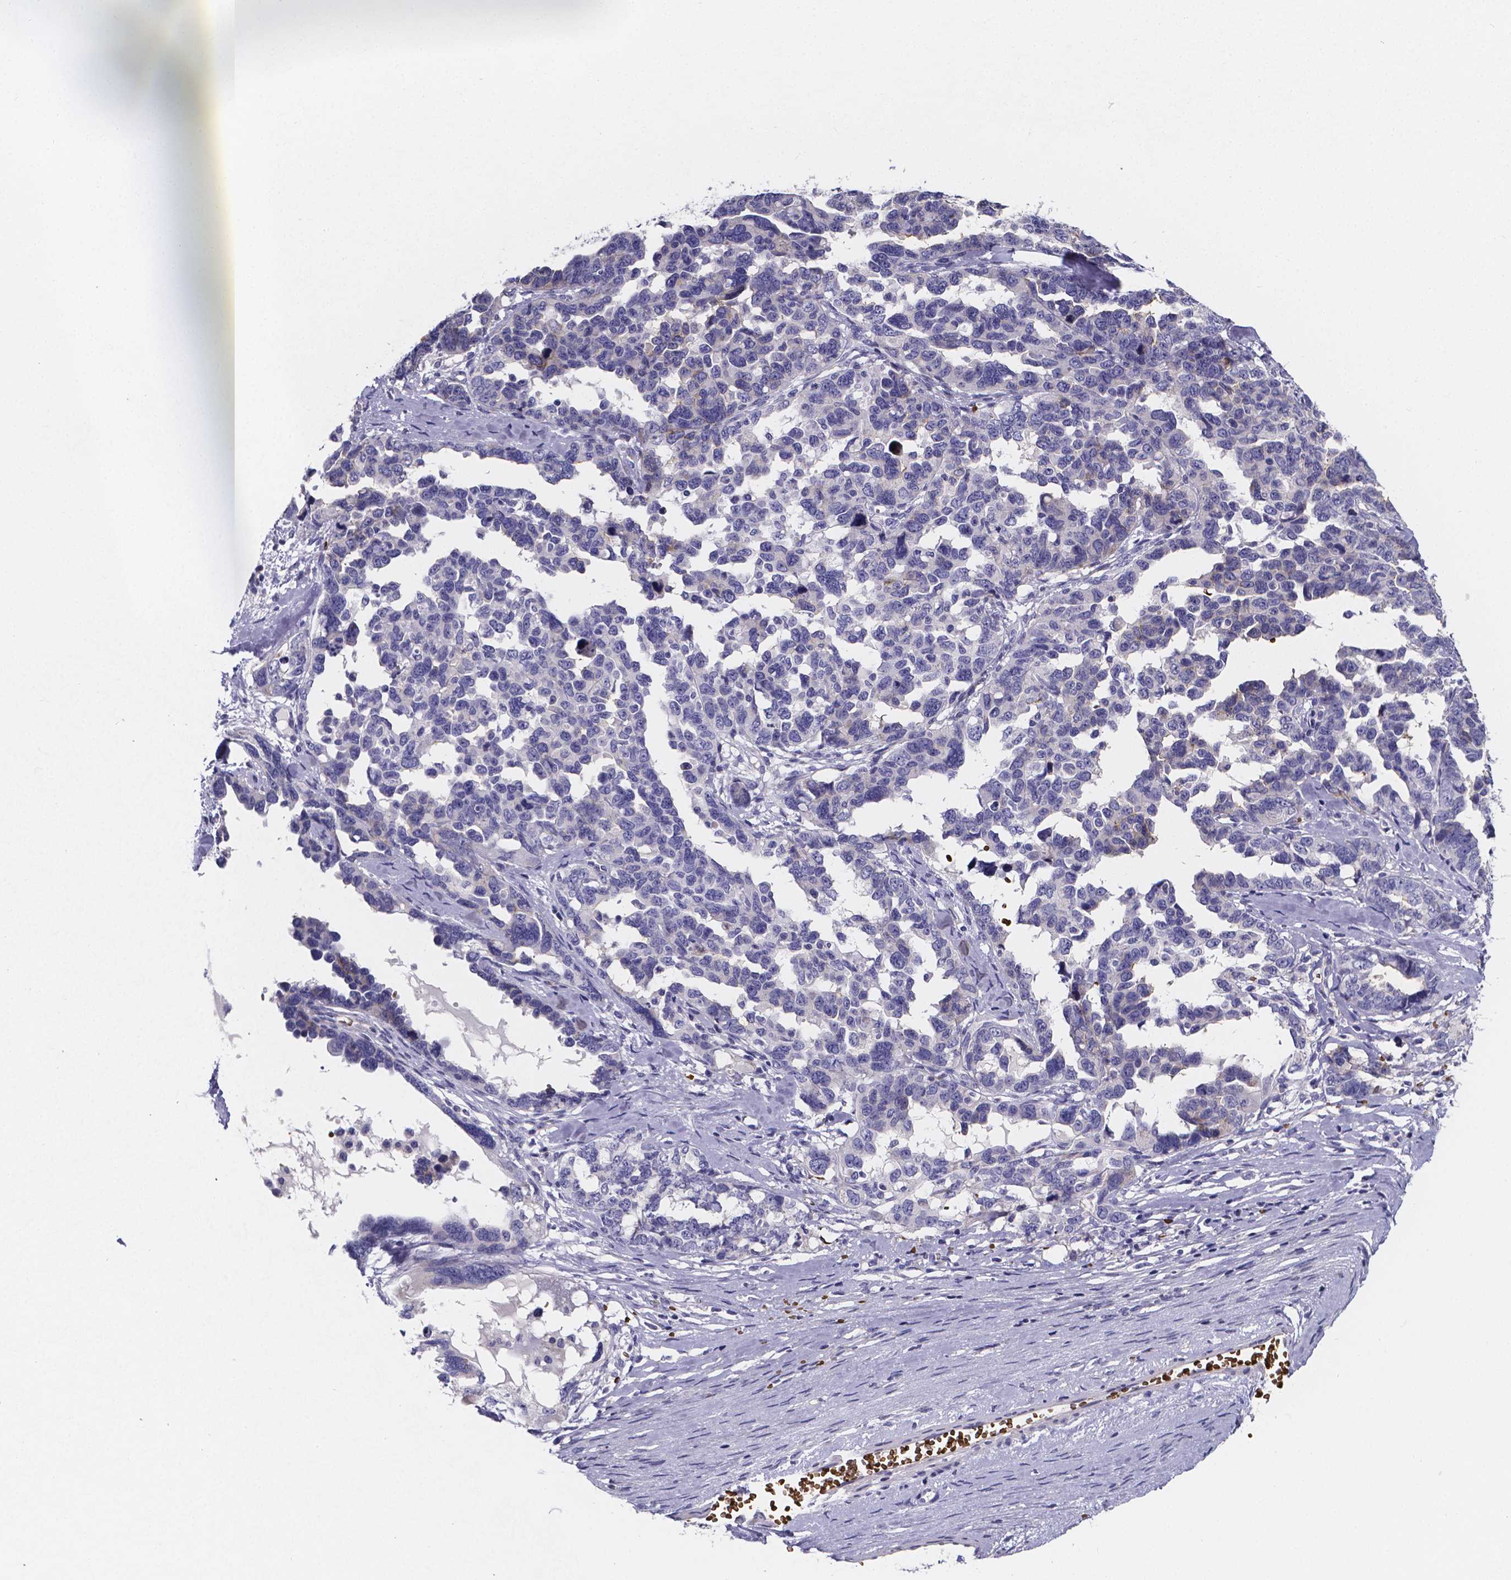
{"staining": {"intensity": "negative", "quantity": "none", "location": "none"}, "tissue": "ovarian cancer", "cell_type": "Tumor cells", "image_type": "cancer", "snomed": [{"axis": "morphology", "description": "Cystadenocarcinoma, serous, NOS"}, {"axis": "topography", "description": "Ovary"}], "caption": "Tumor cells show no significant protein staining in ovarian serous cystadenocarcinoma. The staining was performed using DAB to visualize the protein expression in brown, while the nuclei were stained in blue with hematoxylin (Magnification: 20x).", "gene": "GABRA3", "patient": {"sex": "female", "age": 69}}